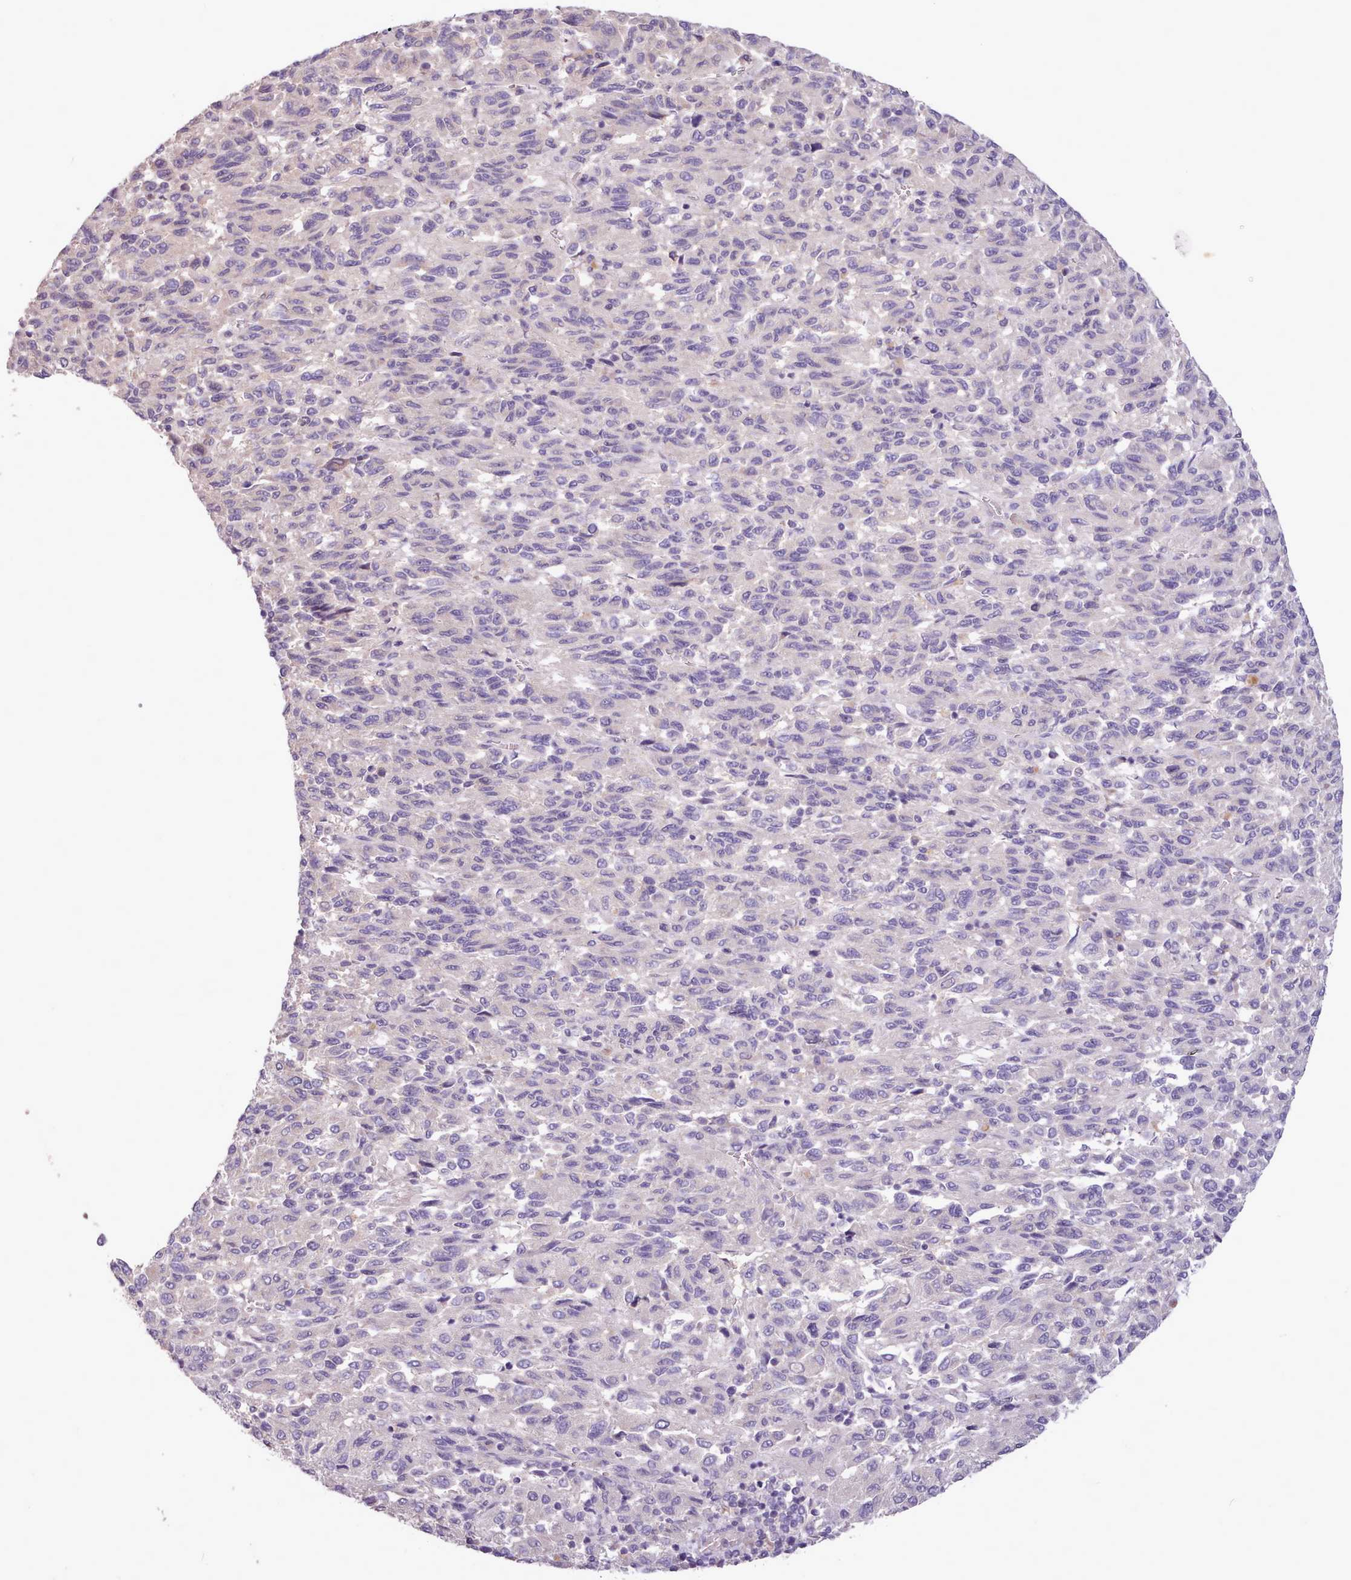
{"staining": {"intensity": "negative", "quantity": "none", "location": "none"}, "tissue": "melanoma", "cell_type": "Tumor cells", "image_type": "cancer", "snomed": [{"axis": "morphology", "description": "Malignant melanoma, Metastatic site"}, {"axis": "topography", "description": "Lung"}], "caption": "A micrograph of melanoma stained for a protein reveals no brown staining in tumor cells.", "gene": "ZNF607", "patient": {"sex": "male", "age": 64}}